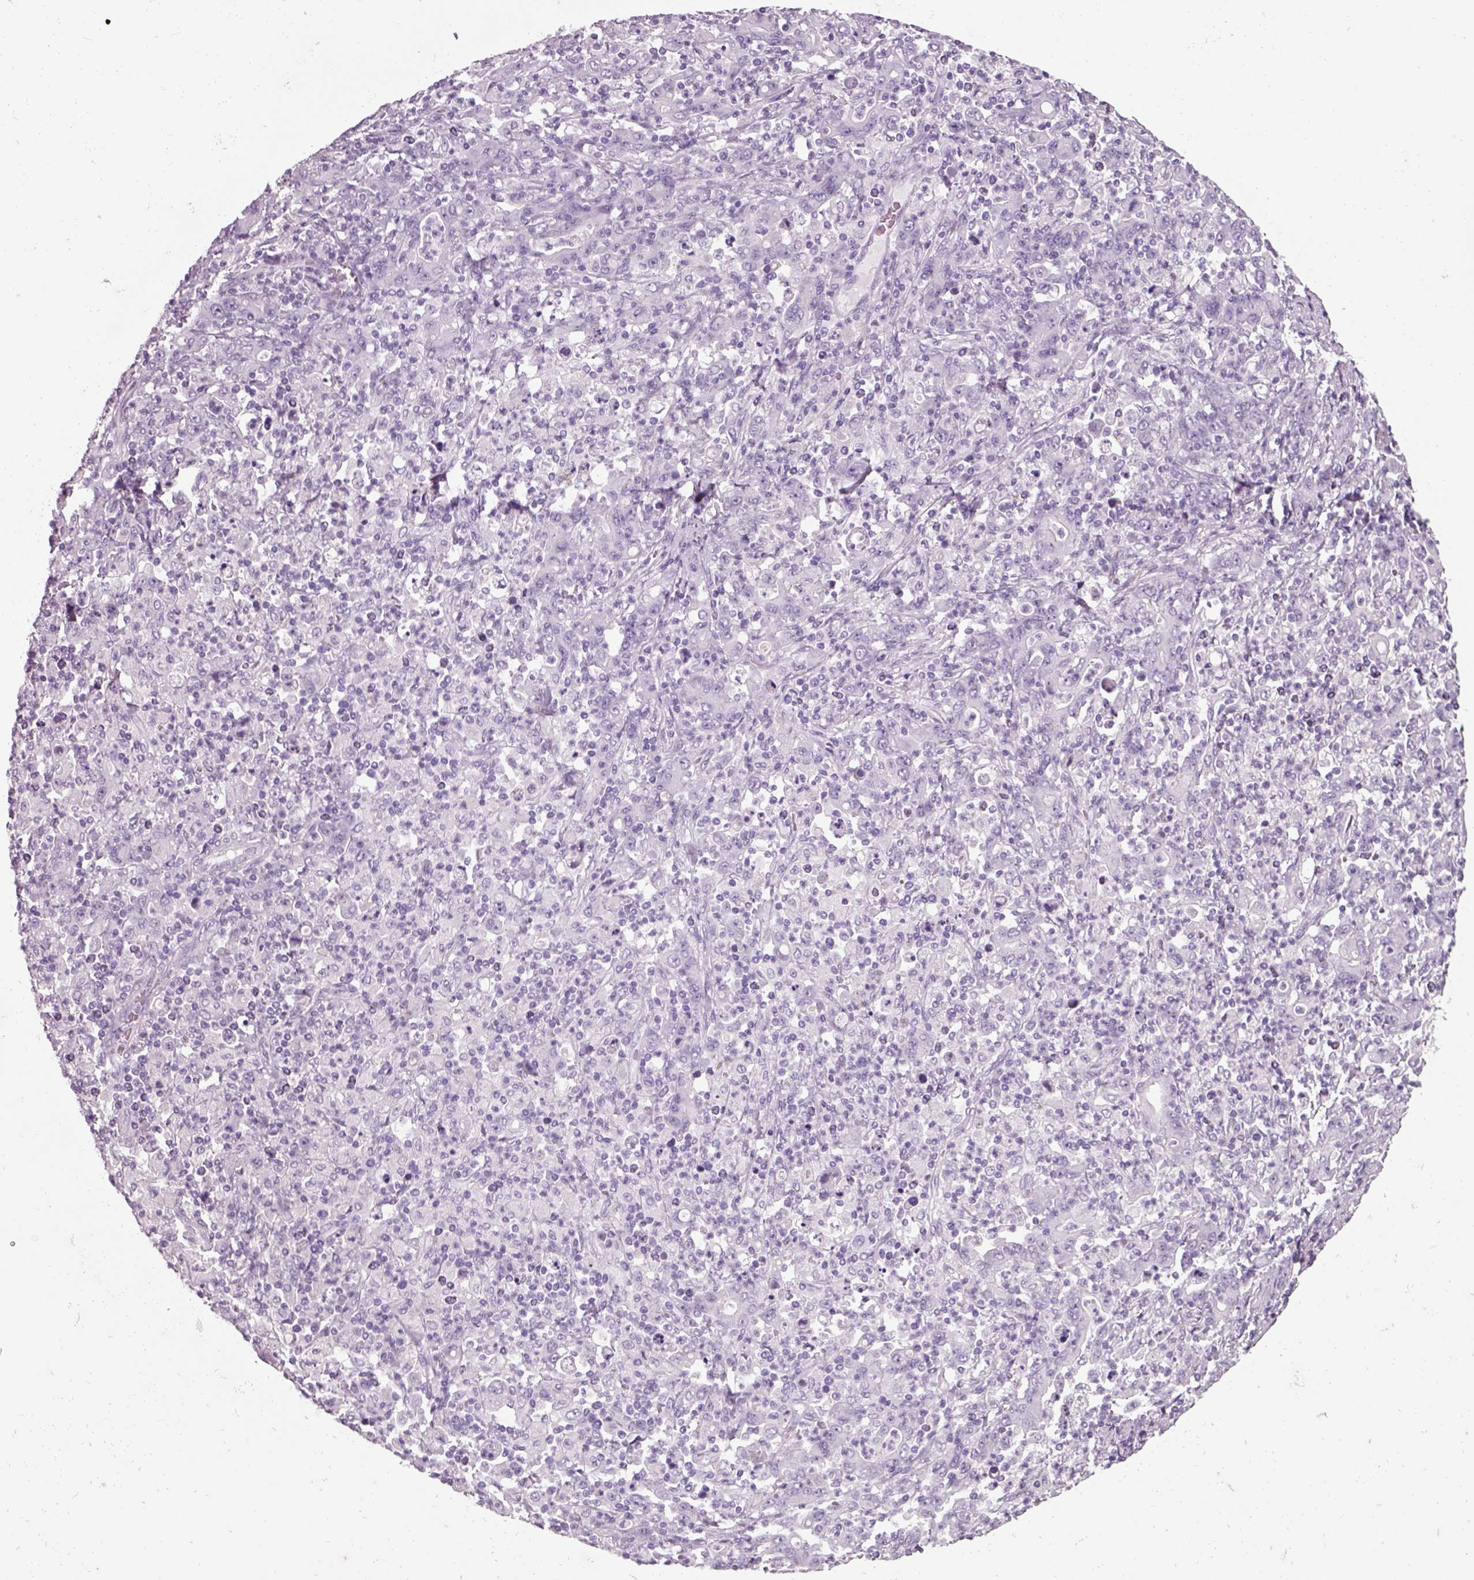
{"staining": {"intensity": "negative", "quantity": "none", "location": "none"}, "tissue": "stomach cancer", "cell_type": "Tumor cells", "image_type": "cancer", "snomed": [{"axis": "morphology", "description": "Adenocarcinoma, NOS"}, {"axis": "topography", "description": "Stomach, upper"}], "caption": "There is no significant staining in tumor cells of adenocarcinoma (stomach).", "gene": "SLC6A2", "patient": {"sex": "male", "age": 69}}